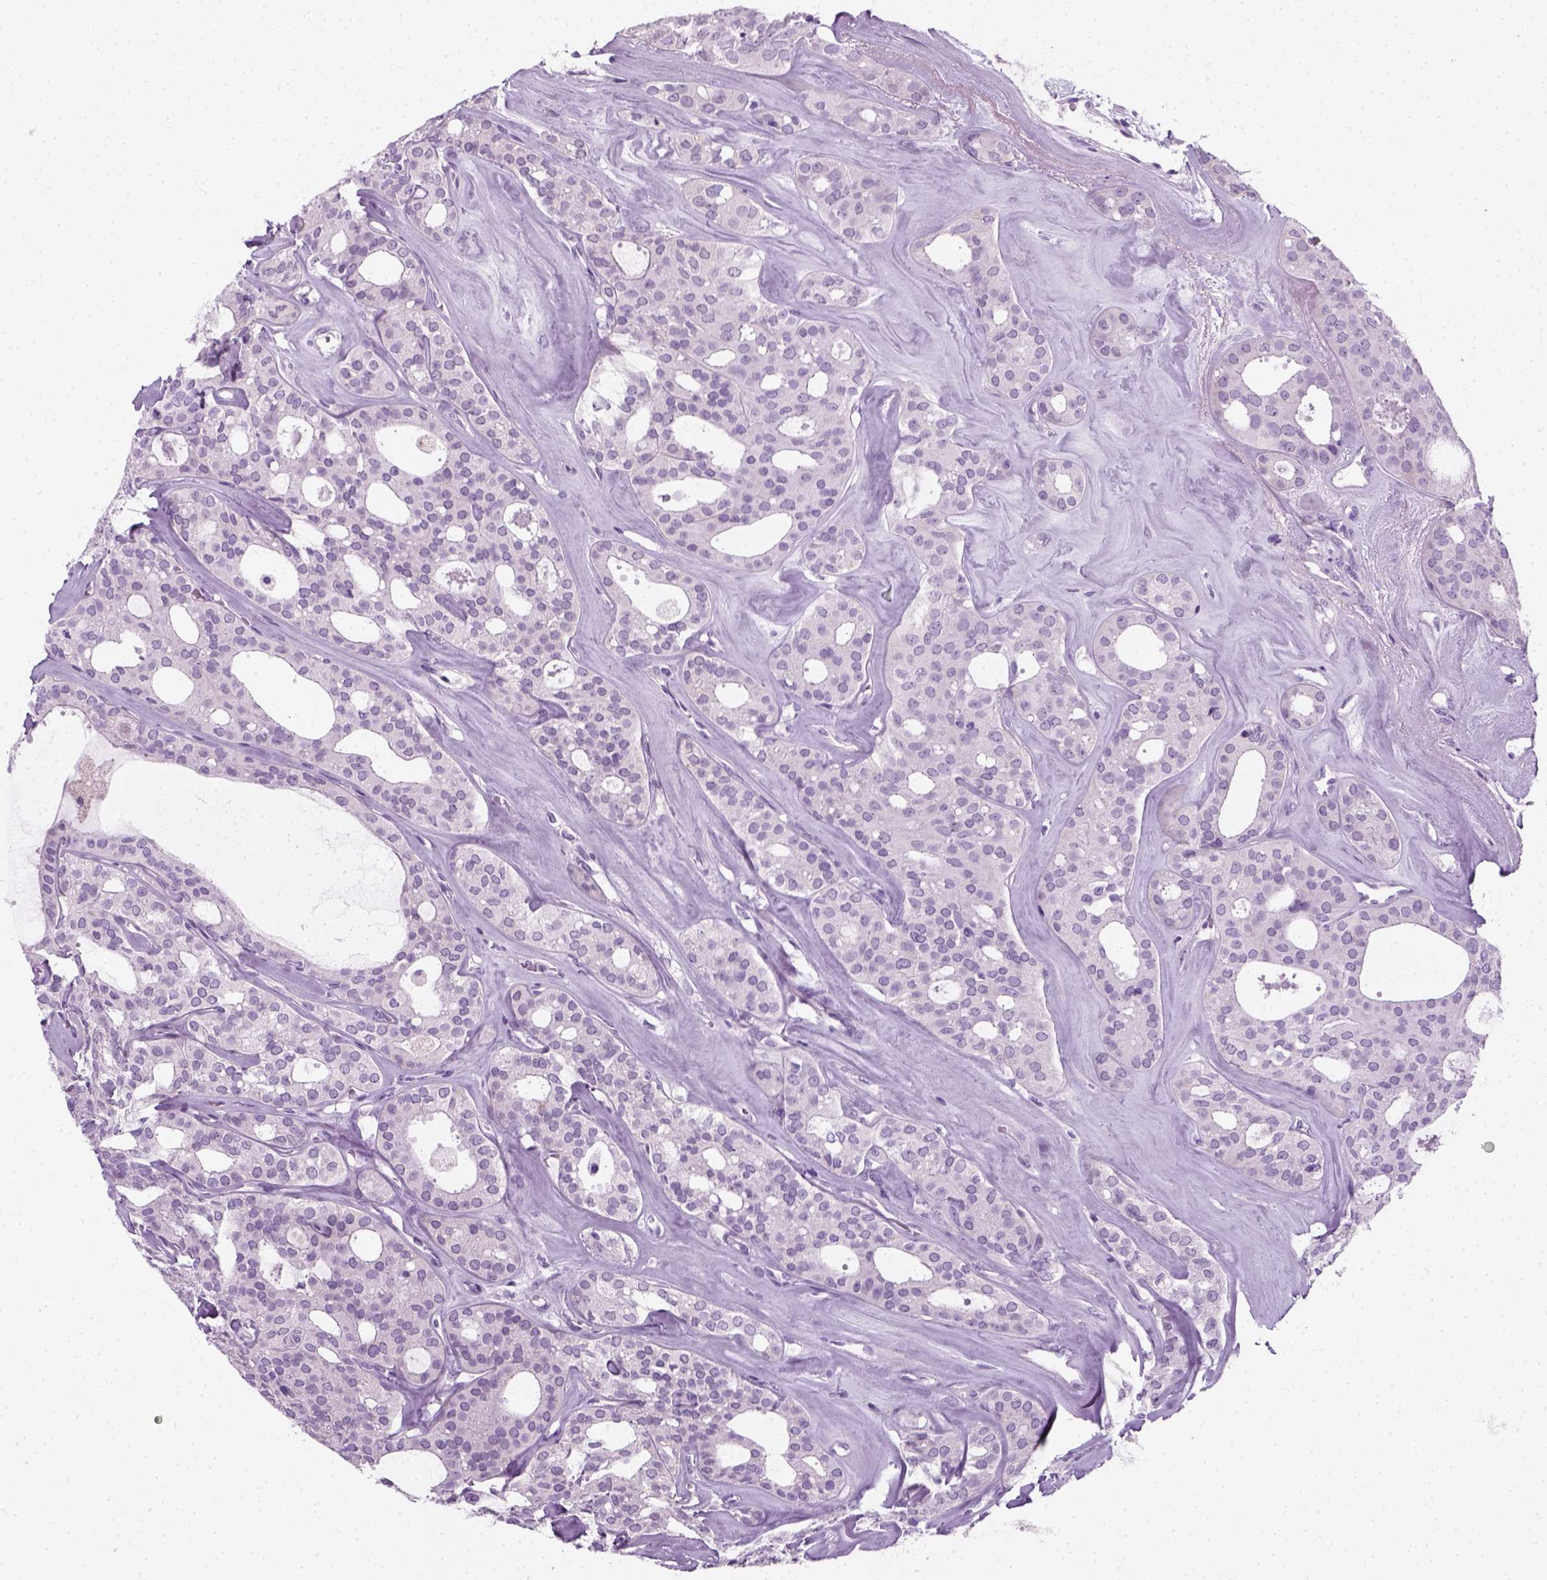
{"staining": {"intensity": "negative", "quantity": "none", "location": "none"}, "tissue": "thyroid cancer", "cell_type": "Tumor cells", "image_type": "cancer", "snomed": [{"axis": "morphology", "description": "Follicular adenoma carcinoma, NOS"}, {"axis": "topography", "description": "Thyroid gland"}], "caption": "IHC histopathology image of human thyroid cancer stained for a protein (brown), which reveals no expression in tumor cells.", "gene": "SLC12A5", "patient": {"sex": "male", "age": 75}}